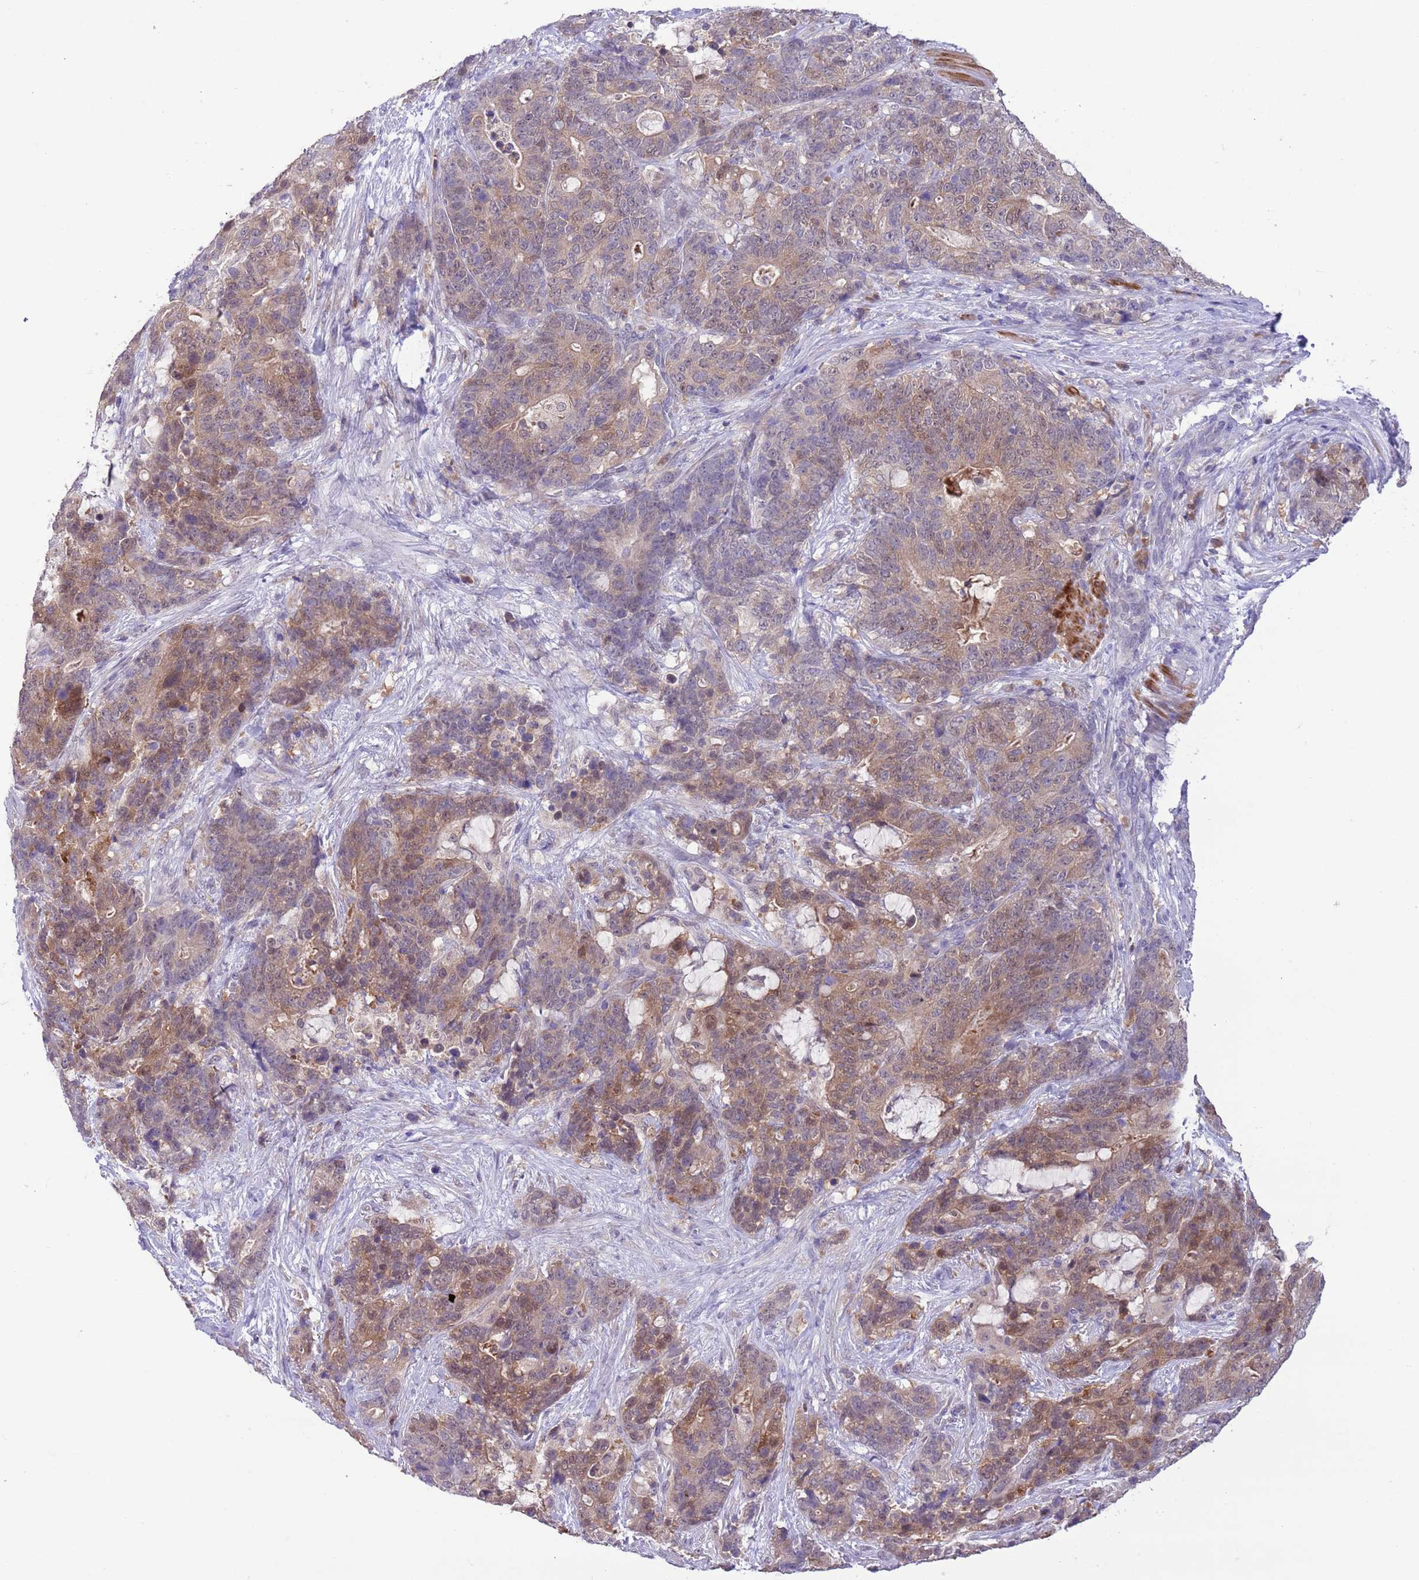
{"staining": {"intensity": "moderate", "quantity": ">75%", "location": "cytoplasmic/membranous,nuclear"}, "tissue": "stomach cancer", "cell_type": "Tumor cells", "image_type": "cancer", "snomed": [{"axis": "morphology", "description": "Normal tissue, NOS"}, {"axis": "morphology", "description": "Adenocarcinoma, NOS"}, {"axis": "topography", "description": "Stomach"}], "caption": "Immunohistochemical staining of stomach cancer exhibits medium levels of moderate cytoplasmic/membranous and nuclear protein staining in approximately >75% of tumor cells.", "gene": "GALK2", "patient": {"sex": "female", "age": 64}}